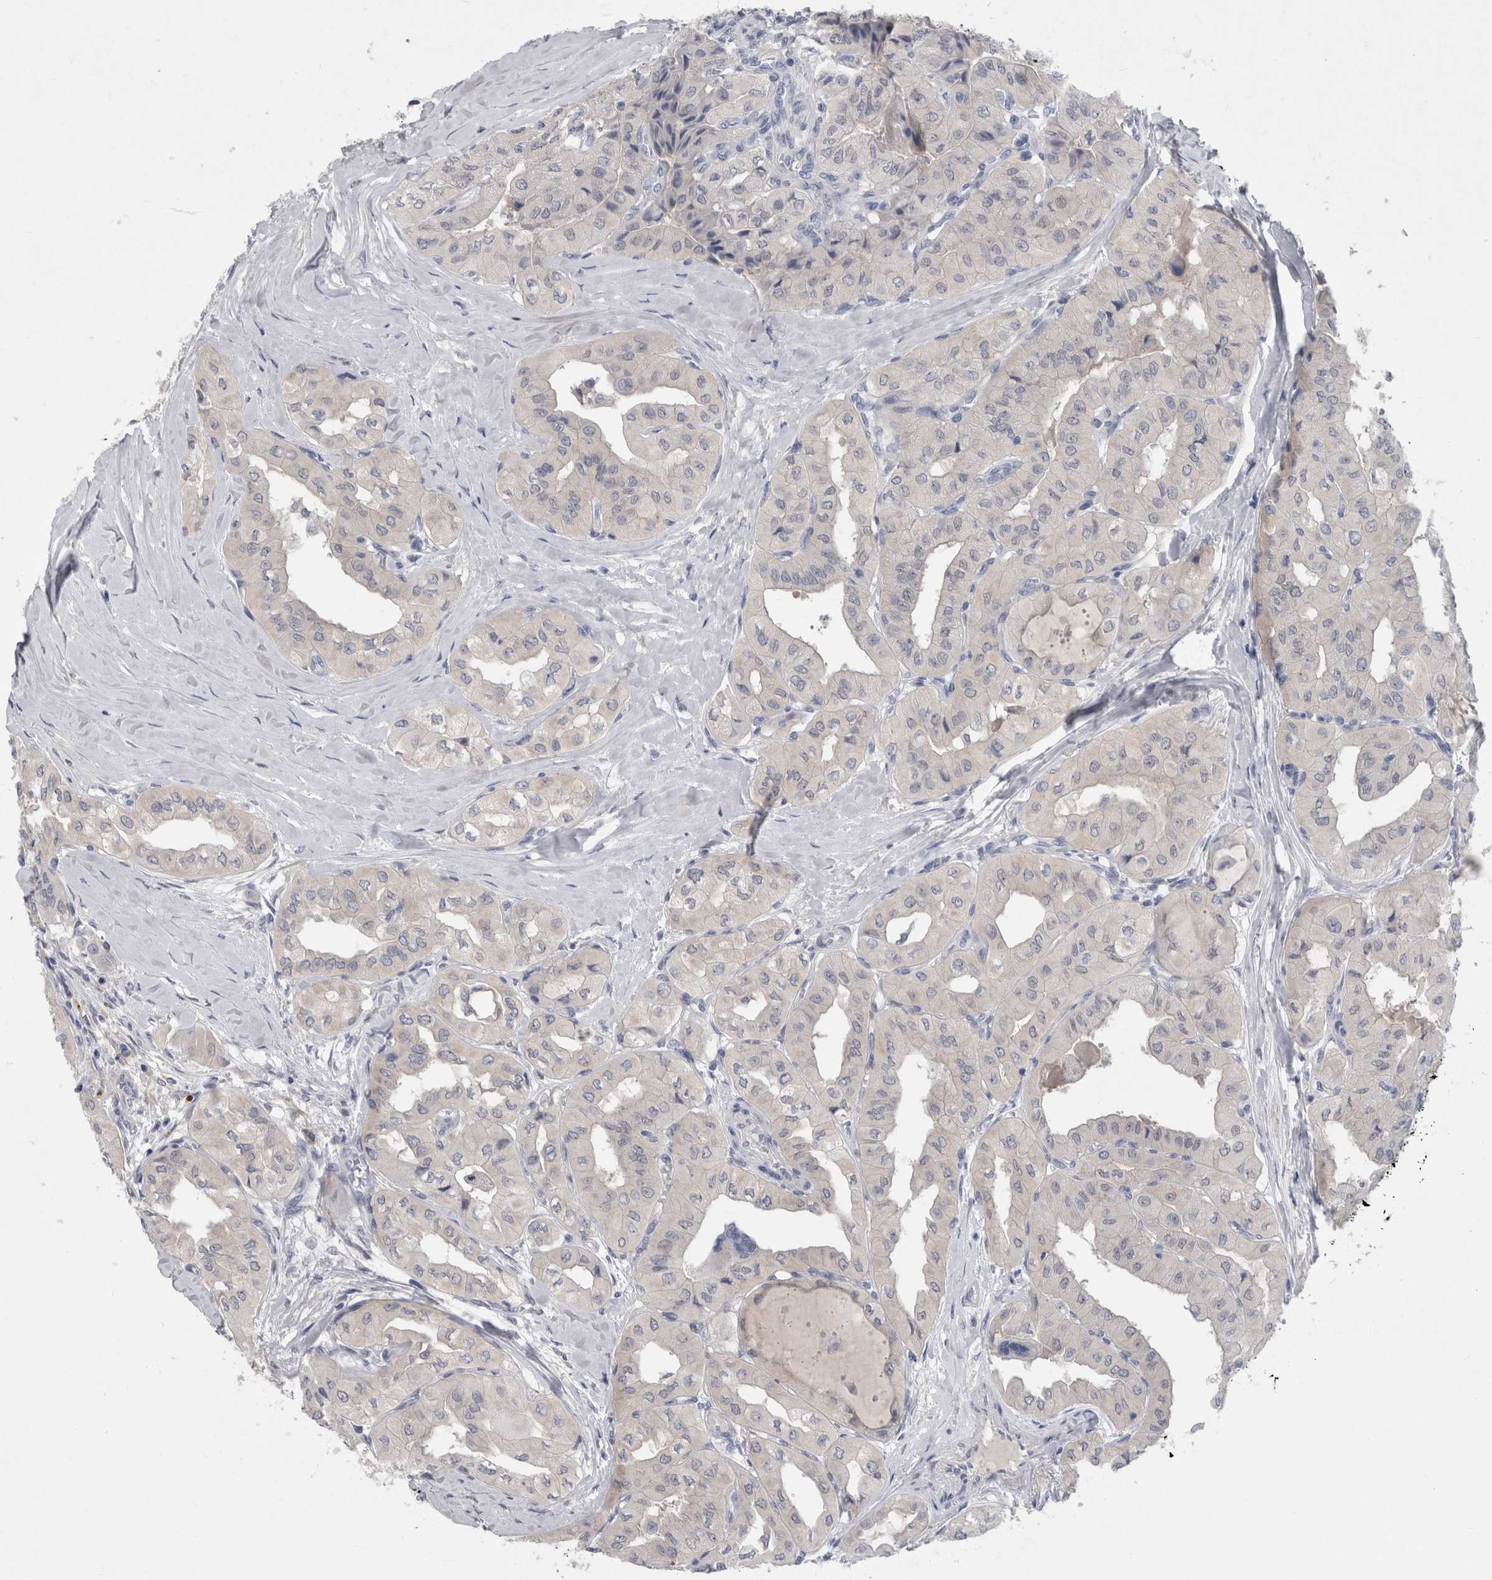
{"staining": {"intensity": "negative", "quantity": "none", "location": "none"}, "tissue": "thyroid cancer", "cell_type": "Tumor cells", "image_type": "cancer", "snomed": [{"axis": "morphology", "description": "Papillary adenocarcinoma, NOS"}, {"axis": "topography", "description": "Thyroid gland"}], "caption": "Tumor cells show no significant expression in thyroid cancer (papillary adenocarcinoma).", "gene": "FAM83H", "patient": {"sex": "female", "age": 59}}